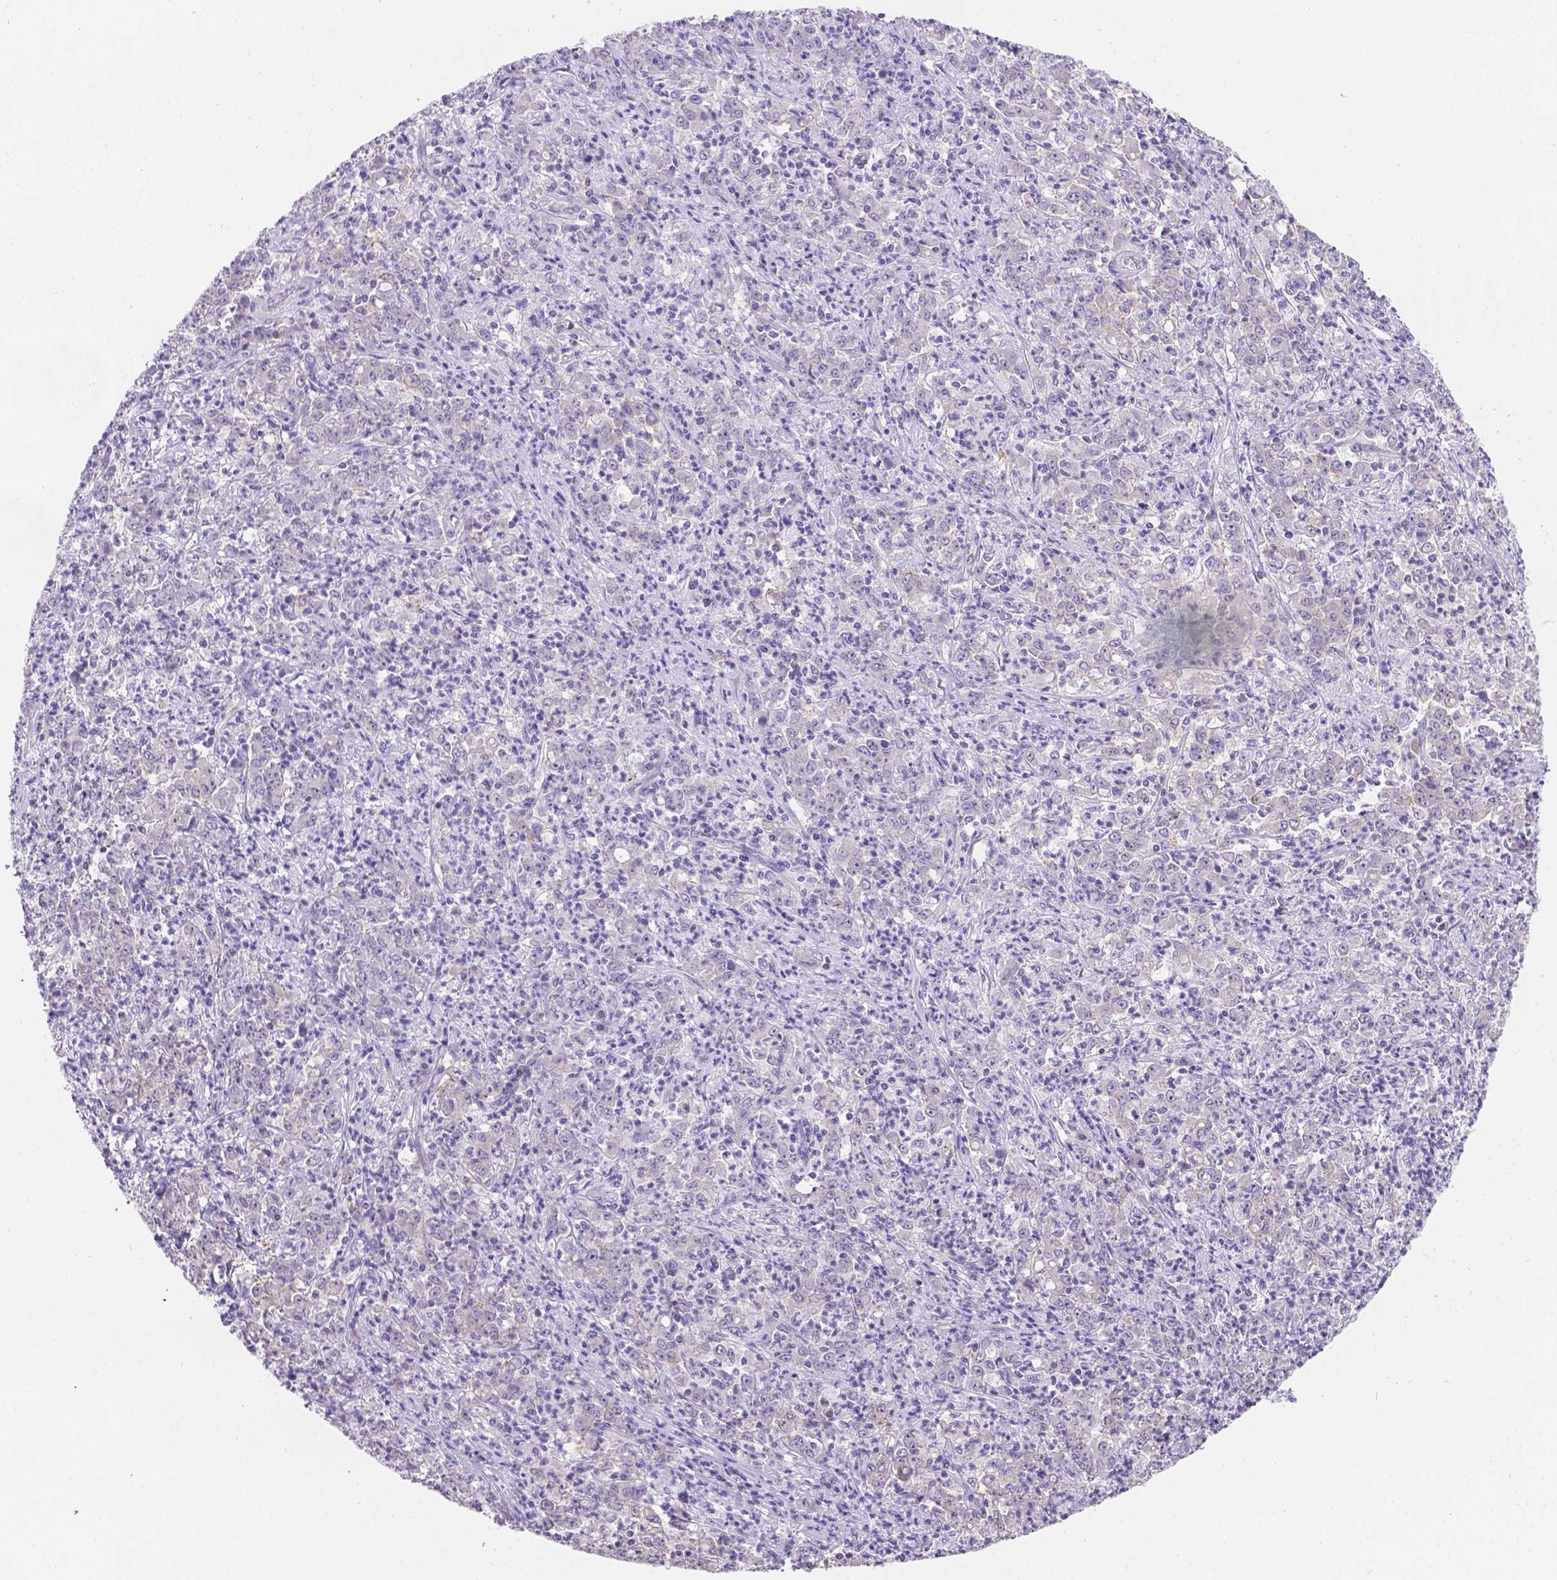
{"staining": {"intensity": "negative", "quantity": "none", "location": "none"}, "tissue": "stomach cancer", "cell_type": "Tumor cells", "image_type": "cancer", "snomed": [{"axis": "morphology", "description": "Adenocarcinoma, NOS"}, {"axis": "topography", "description": "Stomach, lower"}], "caption": "This is an immunohistochemistry (IHC) image of stomach cancer (adenocarcinoma). There is no positivity in tumor cells.", "gene": "CD96", "patient": {"sex": "female", "age": 71}}